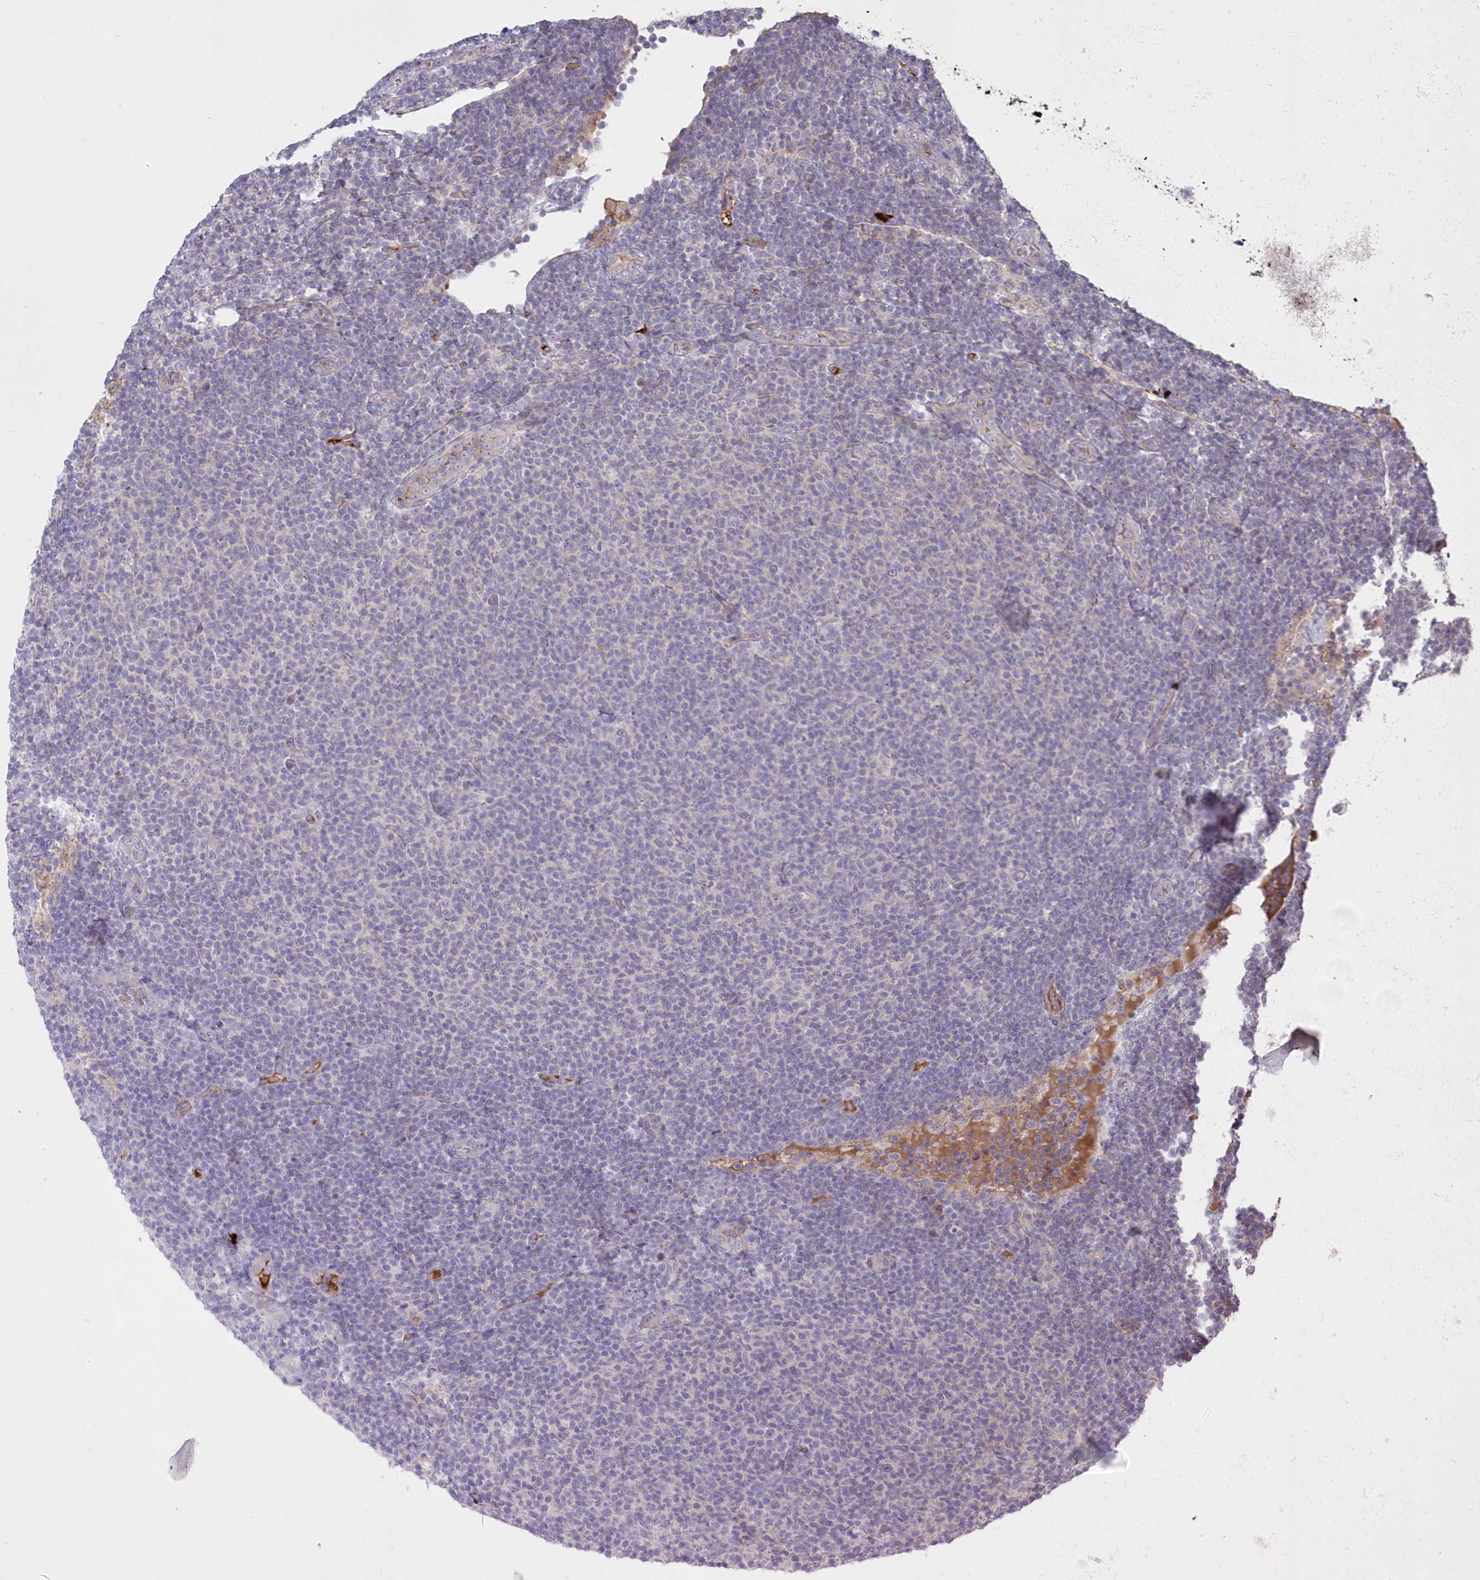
{"staining": {"intensity": "negative", "quantity": "none", "location": "none"}, "tissue": "lymphoma", "cell_type": "Tumor cells", "image_type": "cancer", "snomed": [{"axis": "morphology", "description": "Malignant lymphoma, non-Hodgkin's type, Low grade"}, {"axis": "topography", "description": "Lymph node"}], "caption": "This is an IHC micrograph of low-grade malignant lymphoma, non-Hodgkin's type. There is no expression in tumor cells.", "gene": "WBP1L", "patient": {"sex": "male", "age": 66}}